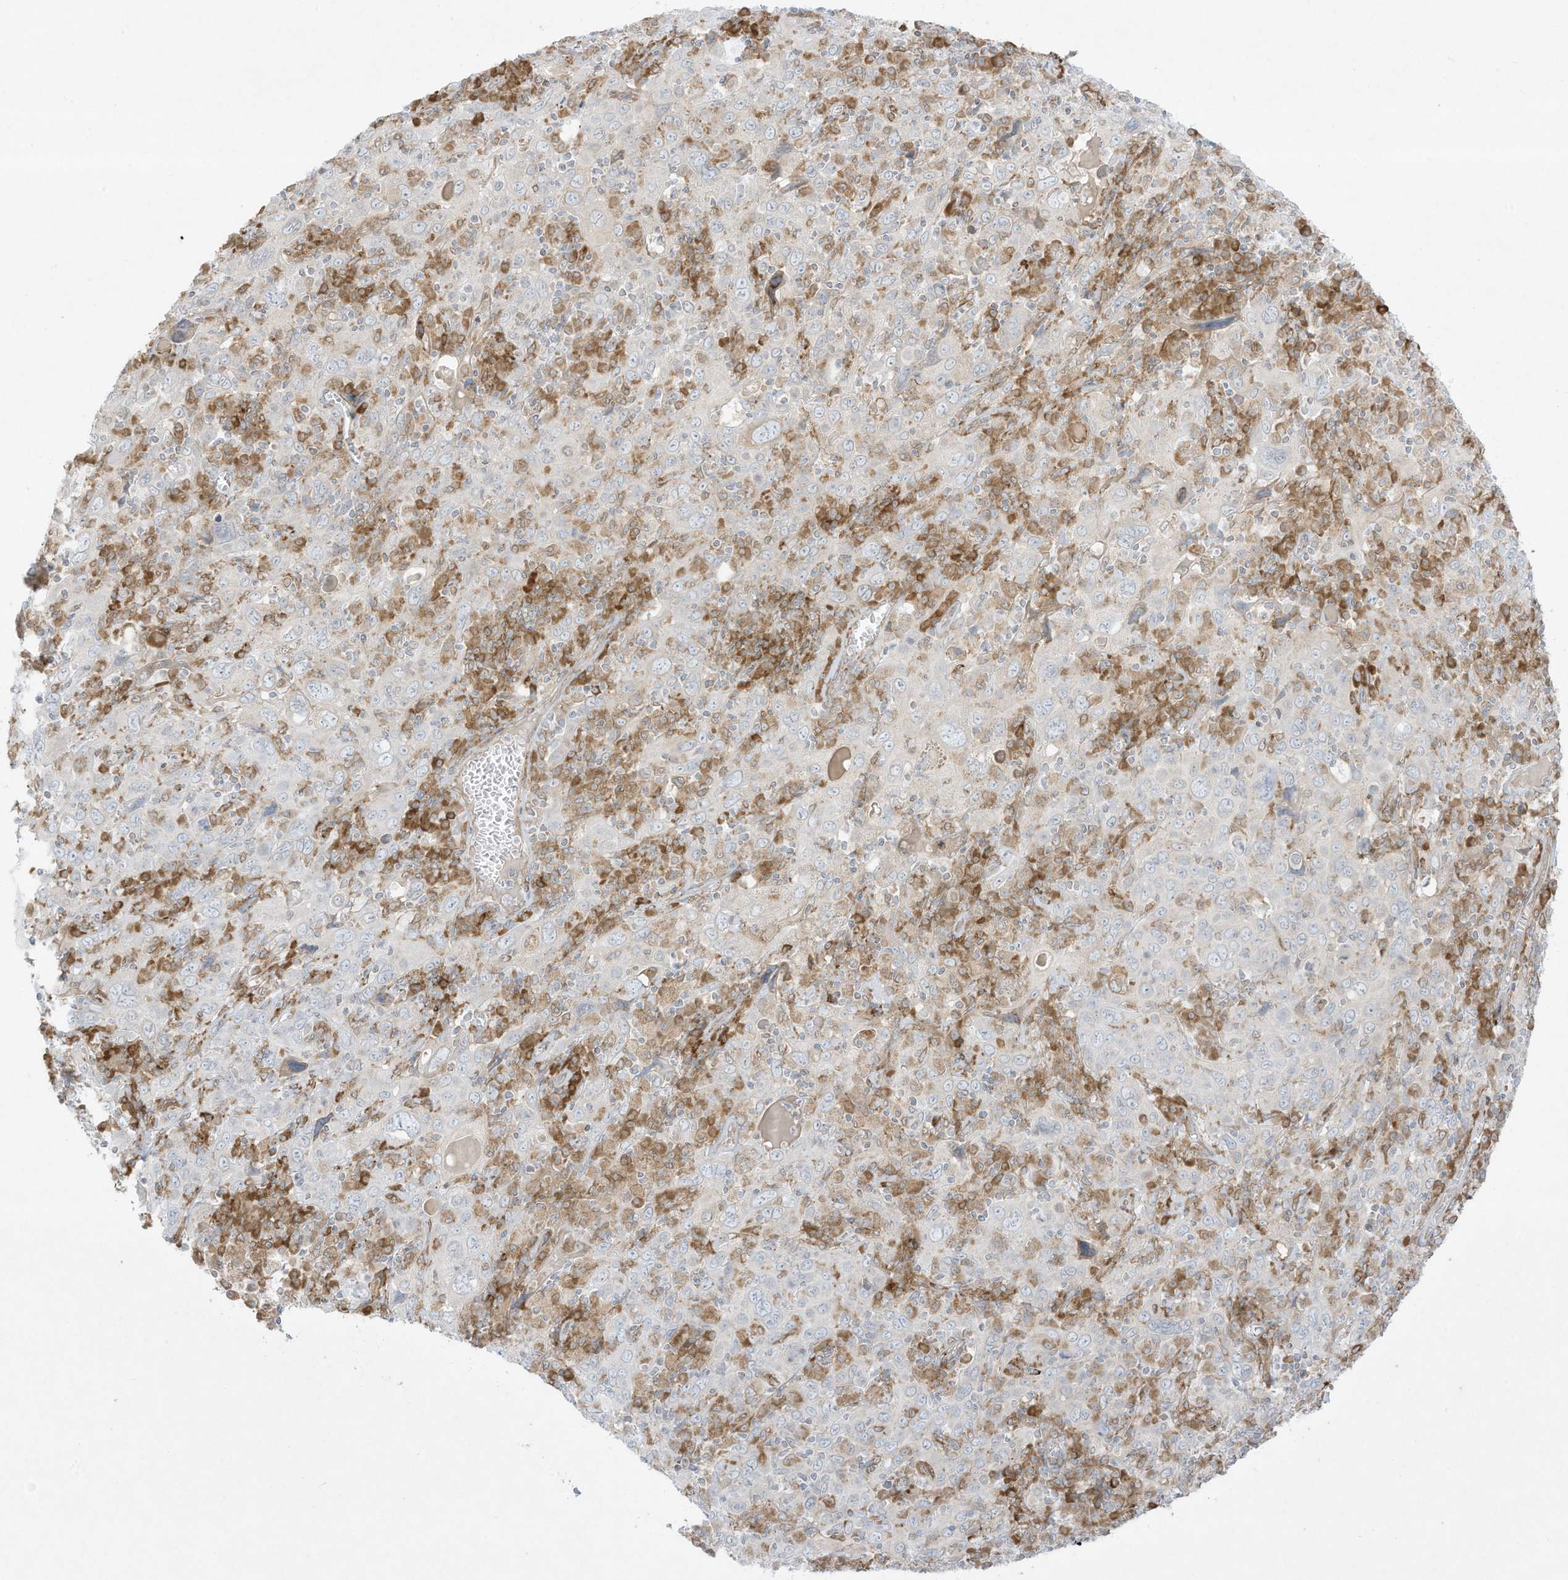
{"staining": {"intensity": "negative", "quantity": "none", "location": "none"}, "tissue": "cervical cancer", "cell_type": "Tumor cells", "image_type": "cancer", "snomed": [{"axis": "morphology", "description": "Squamous cell carcinoma, NOS"}, {"axis": "topography", "description": "Cervix"}], "caption": "A micrograph of human squamous cell carcinoma (cervical) is negative for staining in tumor cells.", "gene": "PTK6", "patient": {"sex": "female", "age": 46}}